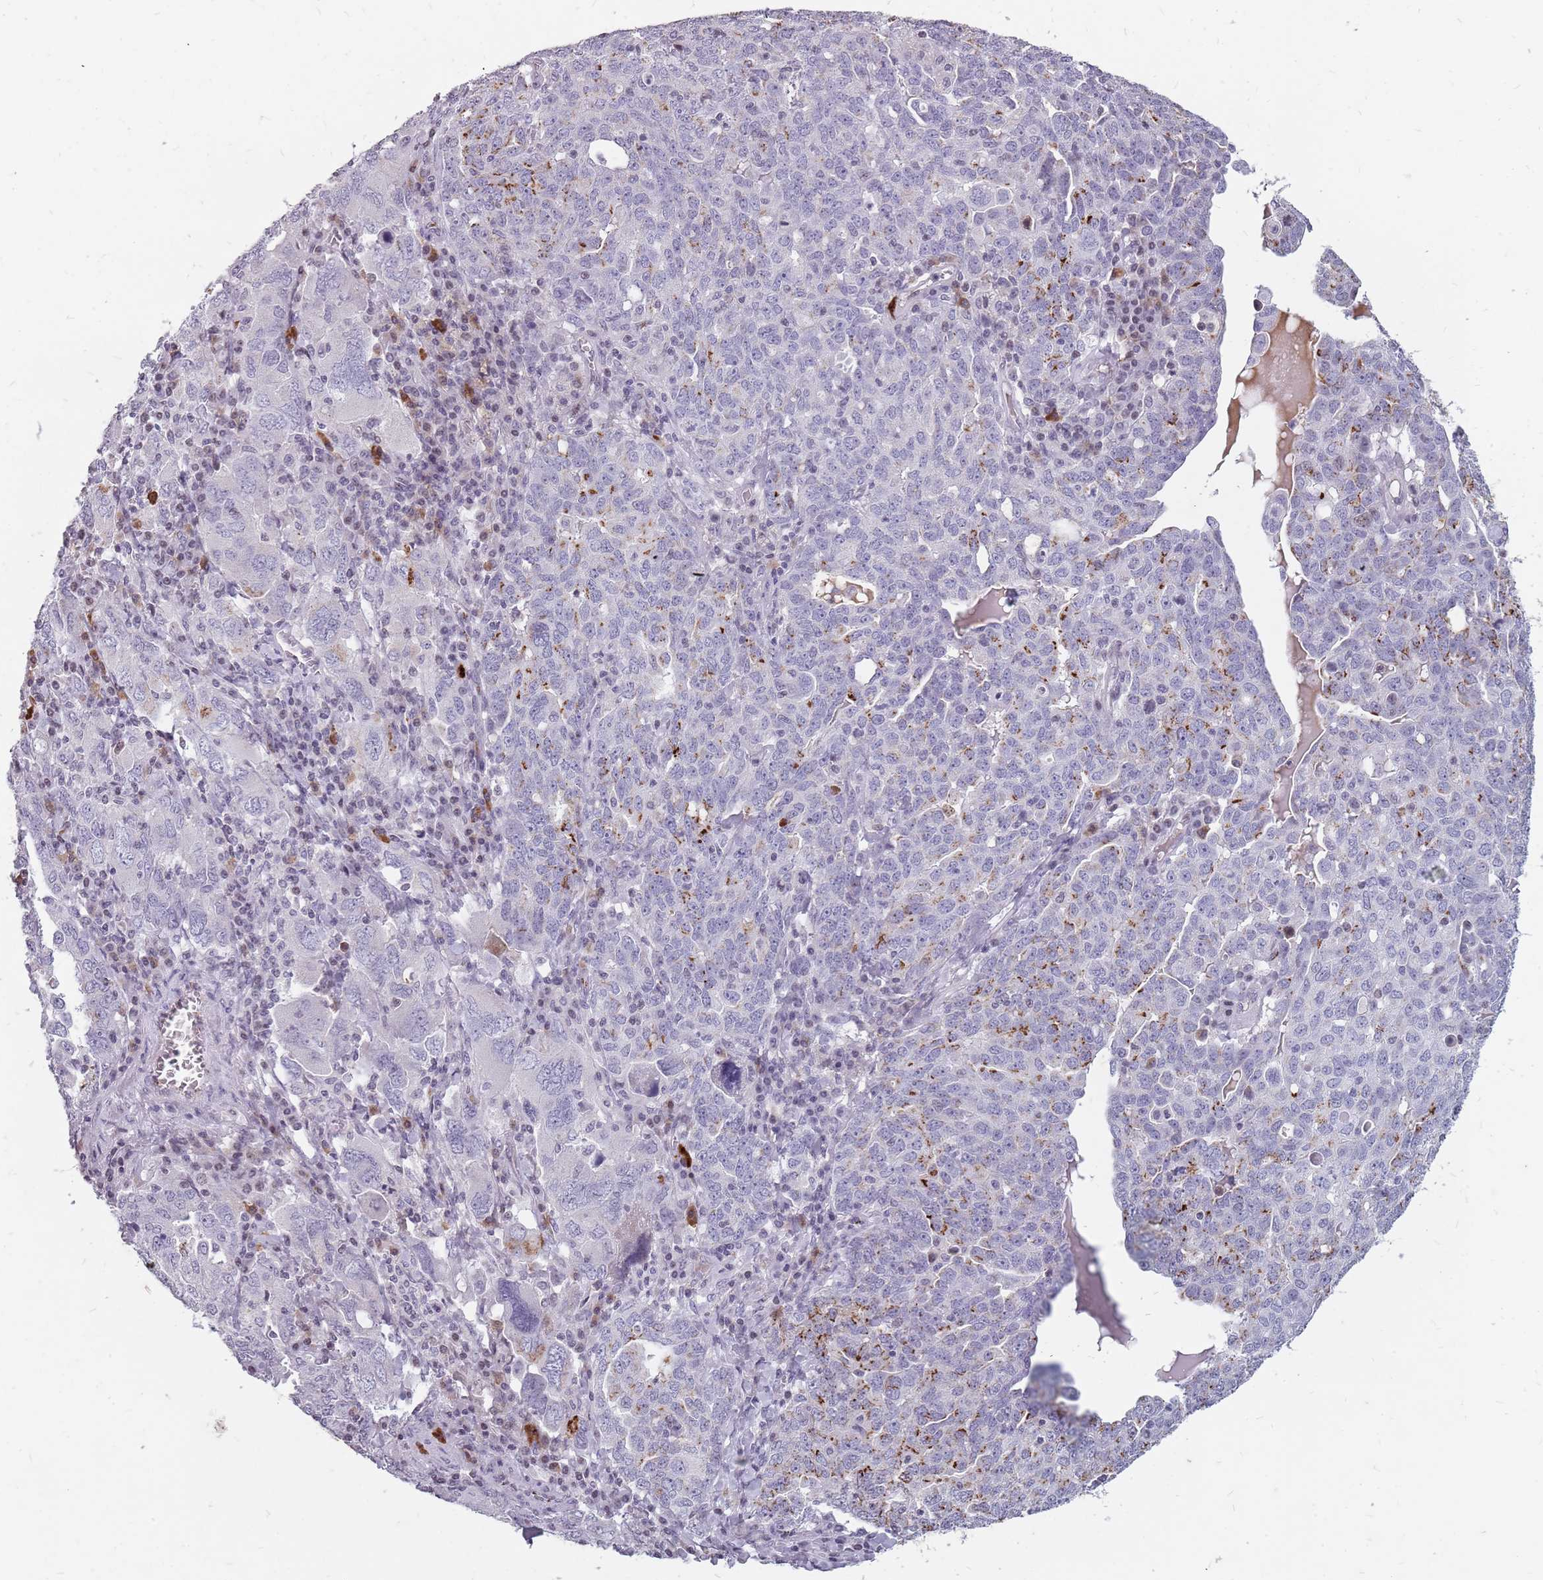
{"staining": {"intensity": "strong", "quantity": "<25%", "location": "cytoplasmic/membranous"}, "tissue": "ovarian cancer", "cell_type": "Tumor cells", "image_type": "cancer", "snomed": [{"axis": "morphology", "description": "Carcinoma, endometroid"}, {"axis": "topography", "description": "Ovary"}], "caption": "Human endometroid carcinoma (ovarian) stained for a protein (brown) exhibits strong cytoplasmic/membranous positive staining in approximately <25% of tumor cells.", "gene": "NEK6", "patient": {"sex": "female", "age": 62}}